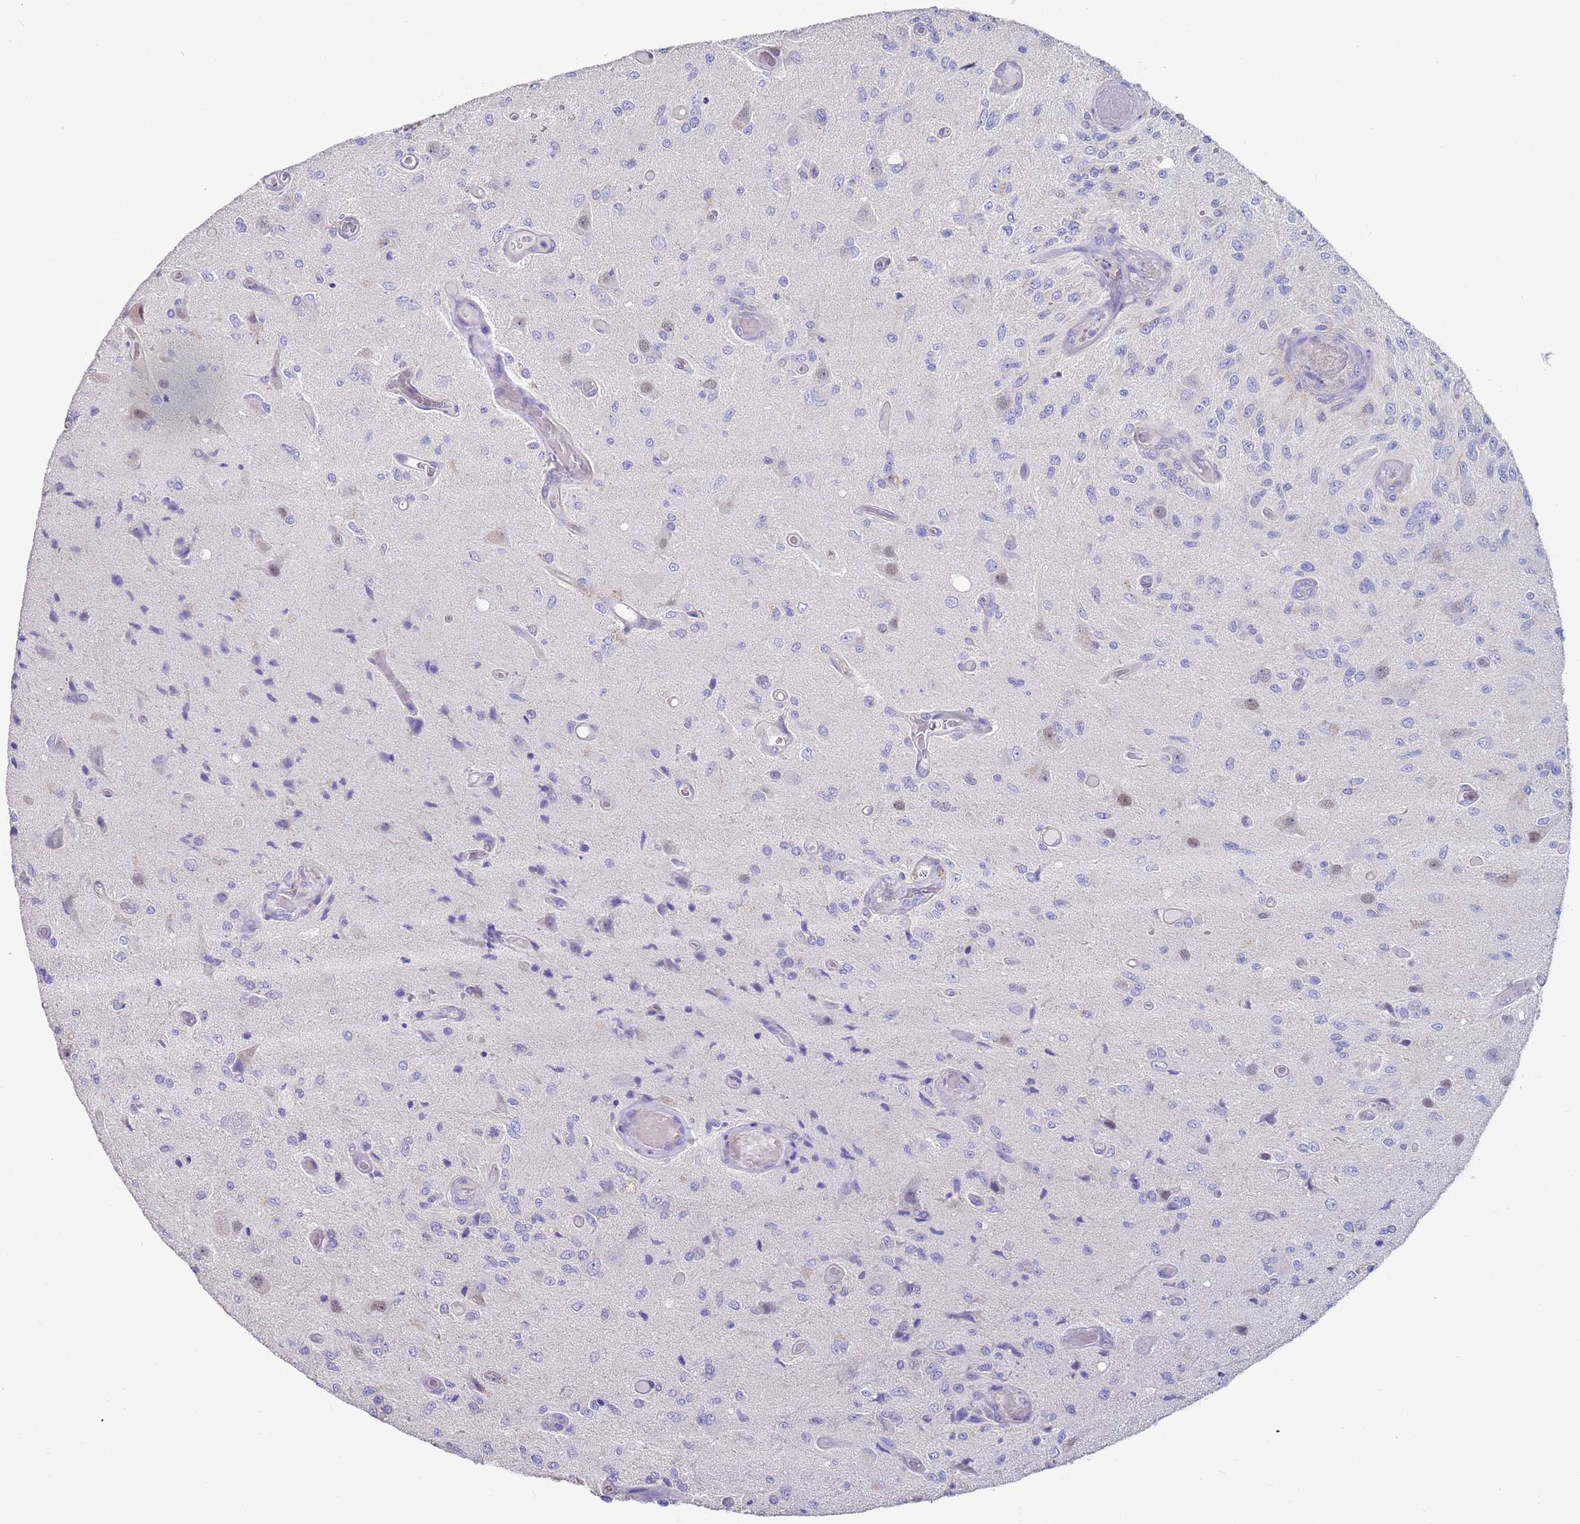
{"staining": {"intensity": "negative", "quantity": "none", "location": "none"}, "tissue": "glioma", "cell_type": "Tumor cells", "image_type": "cancer", "snomed": [{"axis": "morphology", "description": "Normal tissue, NOS"}, {"axis": "morphology", "description": "Glioma, malignant, High grade"}, {"axis": "topography", "description": "Cerebral cortex"}], "caption": "Immunohistochemistry (IHC) histopathology image of glioma stained for a protein (brown), which displays no staining in tumor cells. (DAB immunohistochemistry visualized using brightfield microscopy, high magnification).", "gene": "KRTCAP3", "patient": {"sex": "male", "age": 77}}